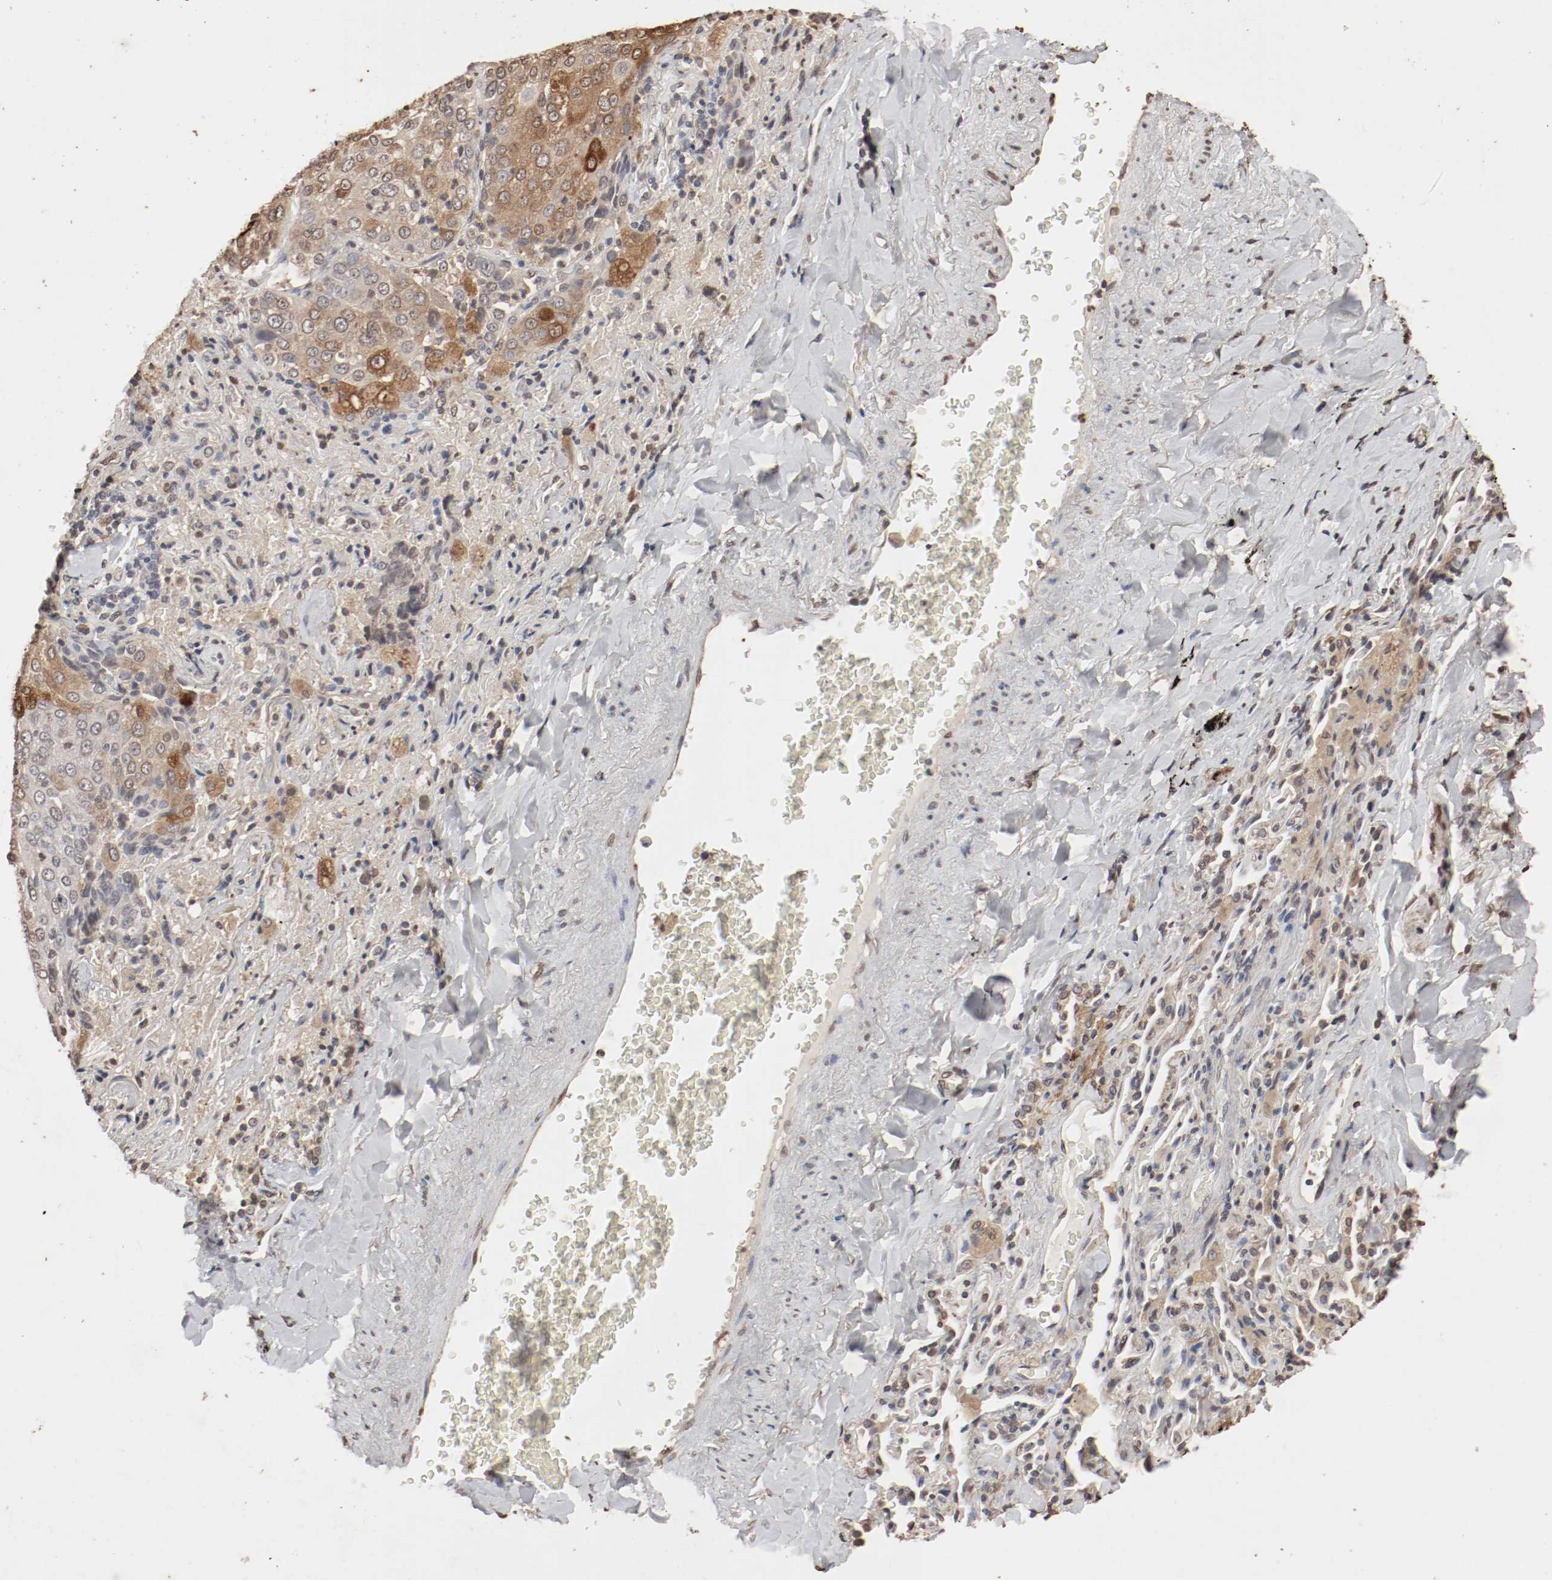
{"staining": {"intensity": "weak", "quantity": "25%-75%", "location": "cytoplasmic/membranous,nuclear"}, "tissue": "lung cancer", "cell_type": "Tumor cells", "image_type": "cancer", "snomed": [{"axis": "morphology", "description": "Squamous cell carcinoma, NOS"}, {"axis": "topography", "description": "Lung"}], "caption": "Squamous cell carcinoma (lung) tissue shows weak cytoplasmic/membranous and nuclear expression in approximately 25%-75% of tumor cells", "gene": "WASL", "patient": {"sex": "male", "age": 54}}